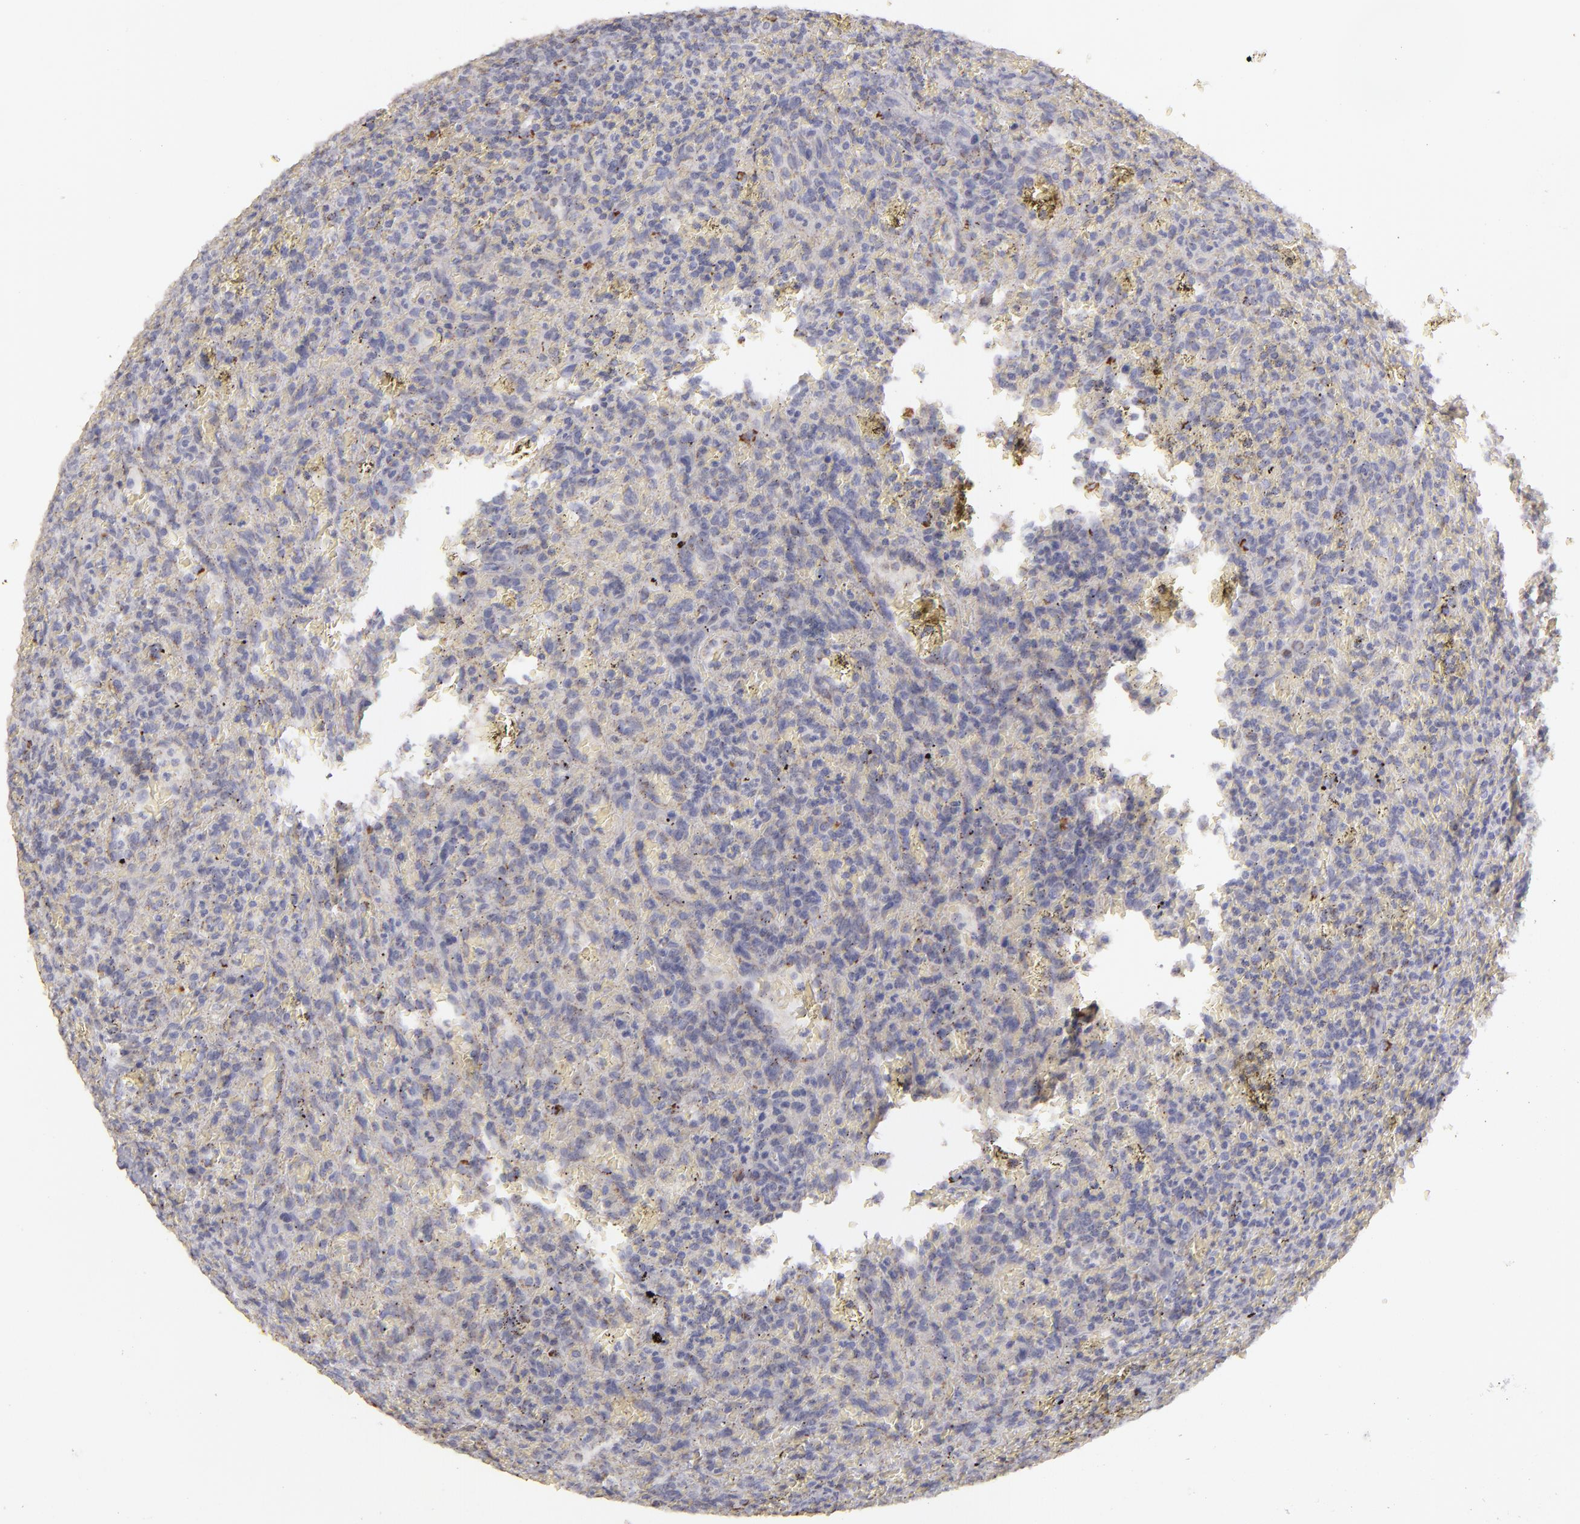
{"staining": {"intensity": "moderate", "quantity": "<25%", "location": "cytoplasmic/membranous"}, "tissue": "lymphoma", "cell_type": "Tumor cells", "image_type": "cancer", "snomed": [{"axis": "morphology", "description": "Malignant lymphoma, non-Hodgkin's type, Low grade"}, {"axis": "topography", "description": "Spleen"}], "caption": "IHC micrograph of lymphoma stained for a protein (brown), which reveals low levels of moderate cytoplasmic/membranous positivity in about <25% of tumor cells.", "gene": "CFB", "patient": {"sex": "female", "age": 64}}